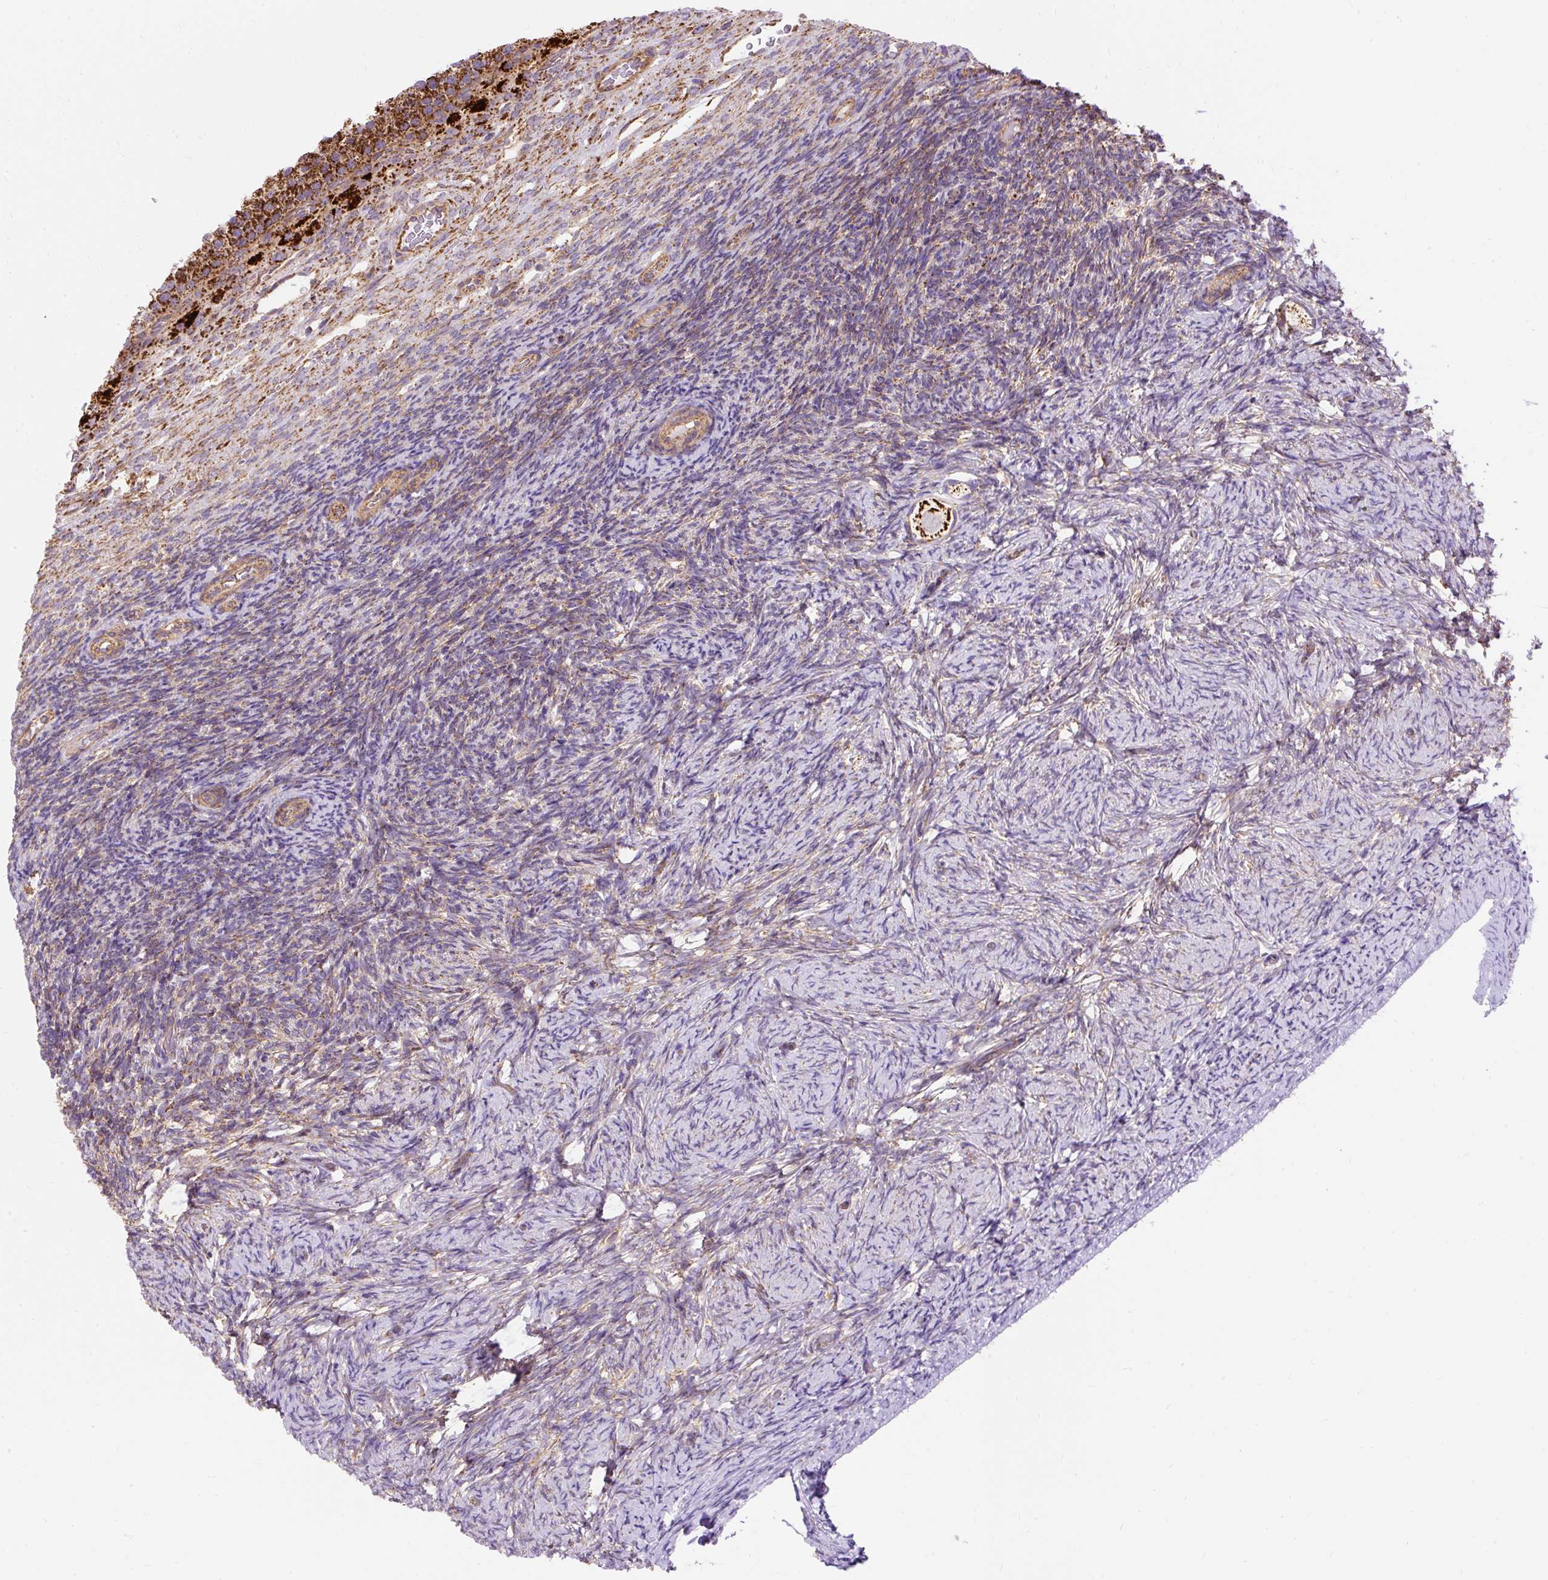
{"staining": {"intensity": "strong", "quantity": ">75%", "location": "cytoplasmic/membranous"}, "tissue": "ovary", "cell_type": "Follicle cells", "image_type": "normal", "snomed": [{"axis": "morphology", "description": "Normal tissue, NOS"}, {"axis": "topography", "description": "Ovary"}], "caption": "DAB immunohistochemical staining of normal human ovary exhibits strong cytoplasmic/membranous protein staining in approximately >75% of follicle cells. Immunohistochemistry (ihc) stains the protein in brown and the nuclei are stained blue.", "gene": "CEP290", "patient": {"sex": "female", "age": 34}}